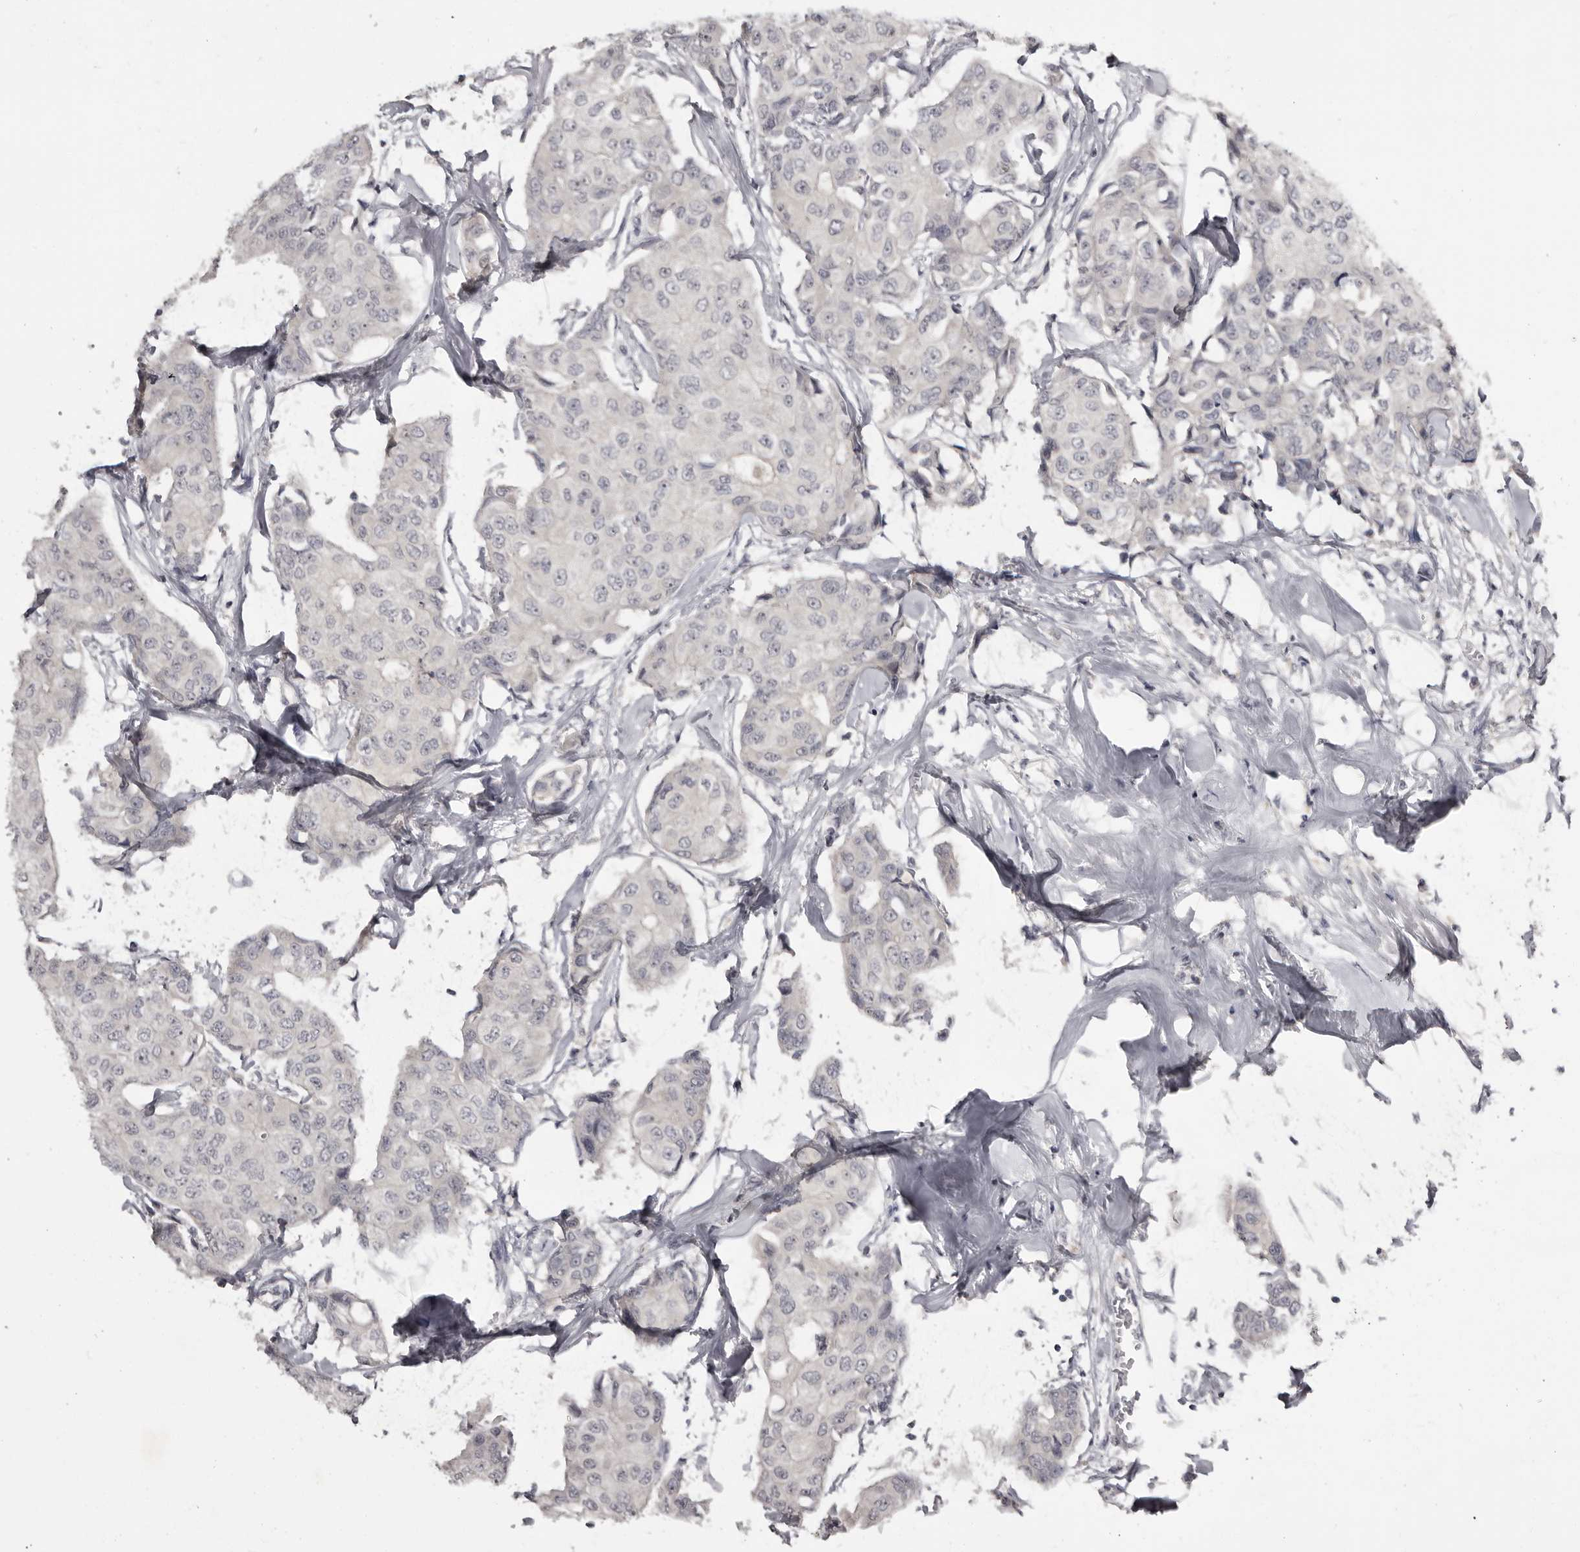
{"staining": {"intensity": "negative", "quantity": "none", "location": "none"}, "tissue": "breast cancer", "cell_type": "Tumor cells", "image_type": "cancer", "snomed": [{"axis": "morphology", "description": "Duct carcinoma"}, {"axis": "topography", "description": "Breast"}], "caption": "Tumor cells are negative for brown protein staining in breast cancer (intraductal carcinoma). (DAB immunohistochemistry (IHC) with hematoxylin counter stain).", "gene": "MRTO4", "patient": {"sex": "female", "age": 80}}